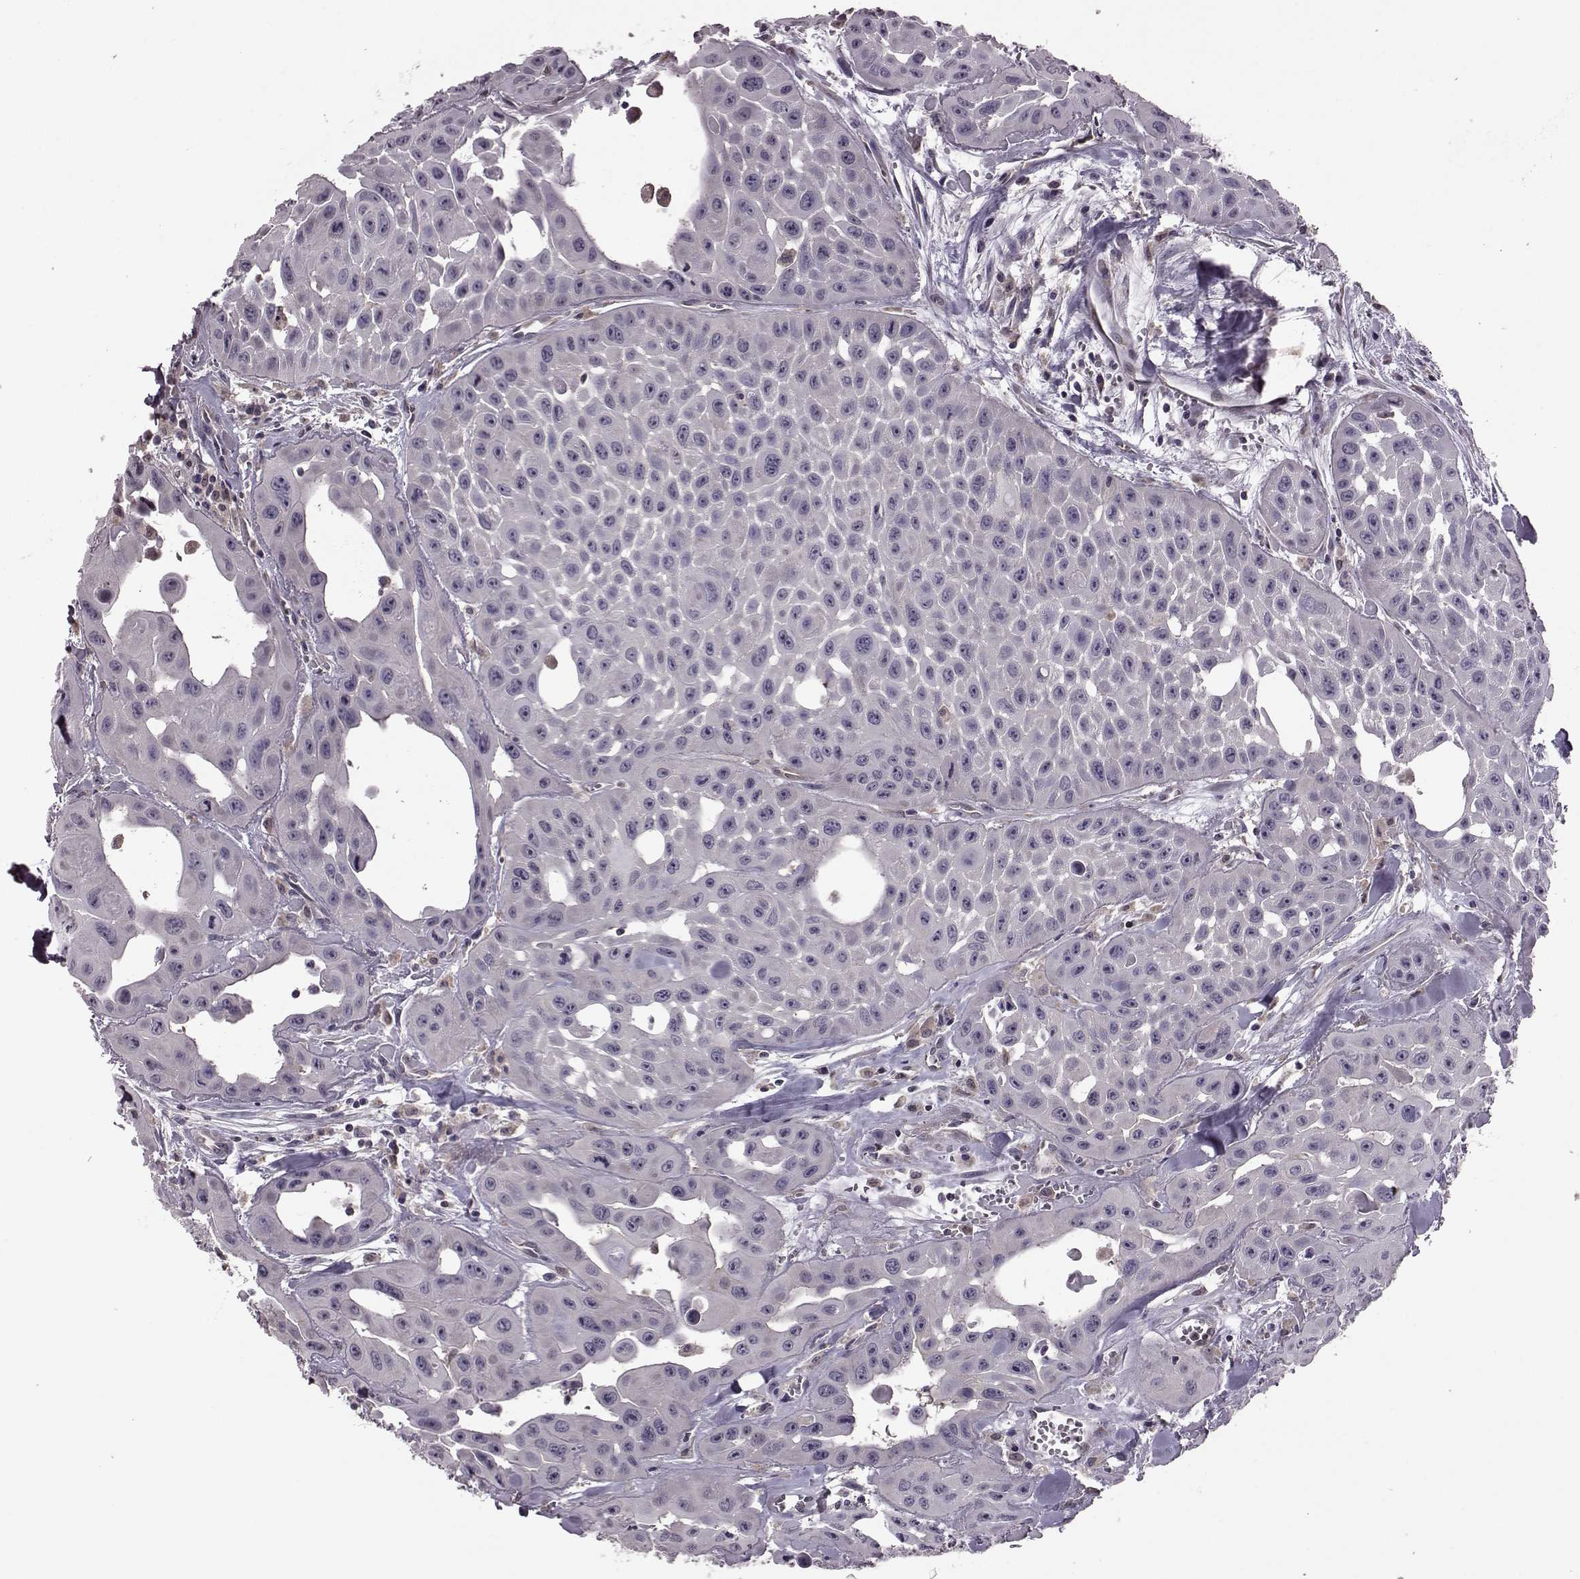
{"staining": {"intensity": "negative", "quantity": "none", "location": "none"}, "tissue": "head and neck cancer", "cell_type": "Tumor cells", "image_type": "cancer", "snomed": [{"axis": "morphology", "description": "Adenocarcinoma, NOS"}, {"axis": "topography", "description": "Head-Neck"}], "caption": "The immunohistochemistry photomicrograph has no significant staining in tumor cells of adenocarcinoma (head and neck) tissue.", "gene": "CDC42SE1", "patient": {"sex": "male", "age": 73}}